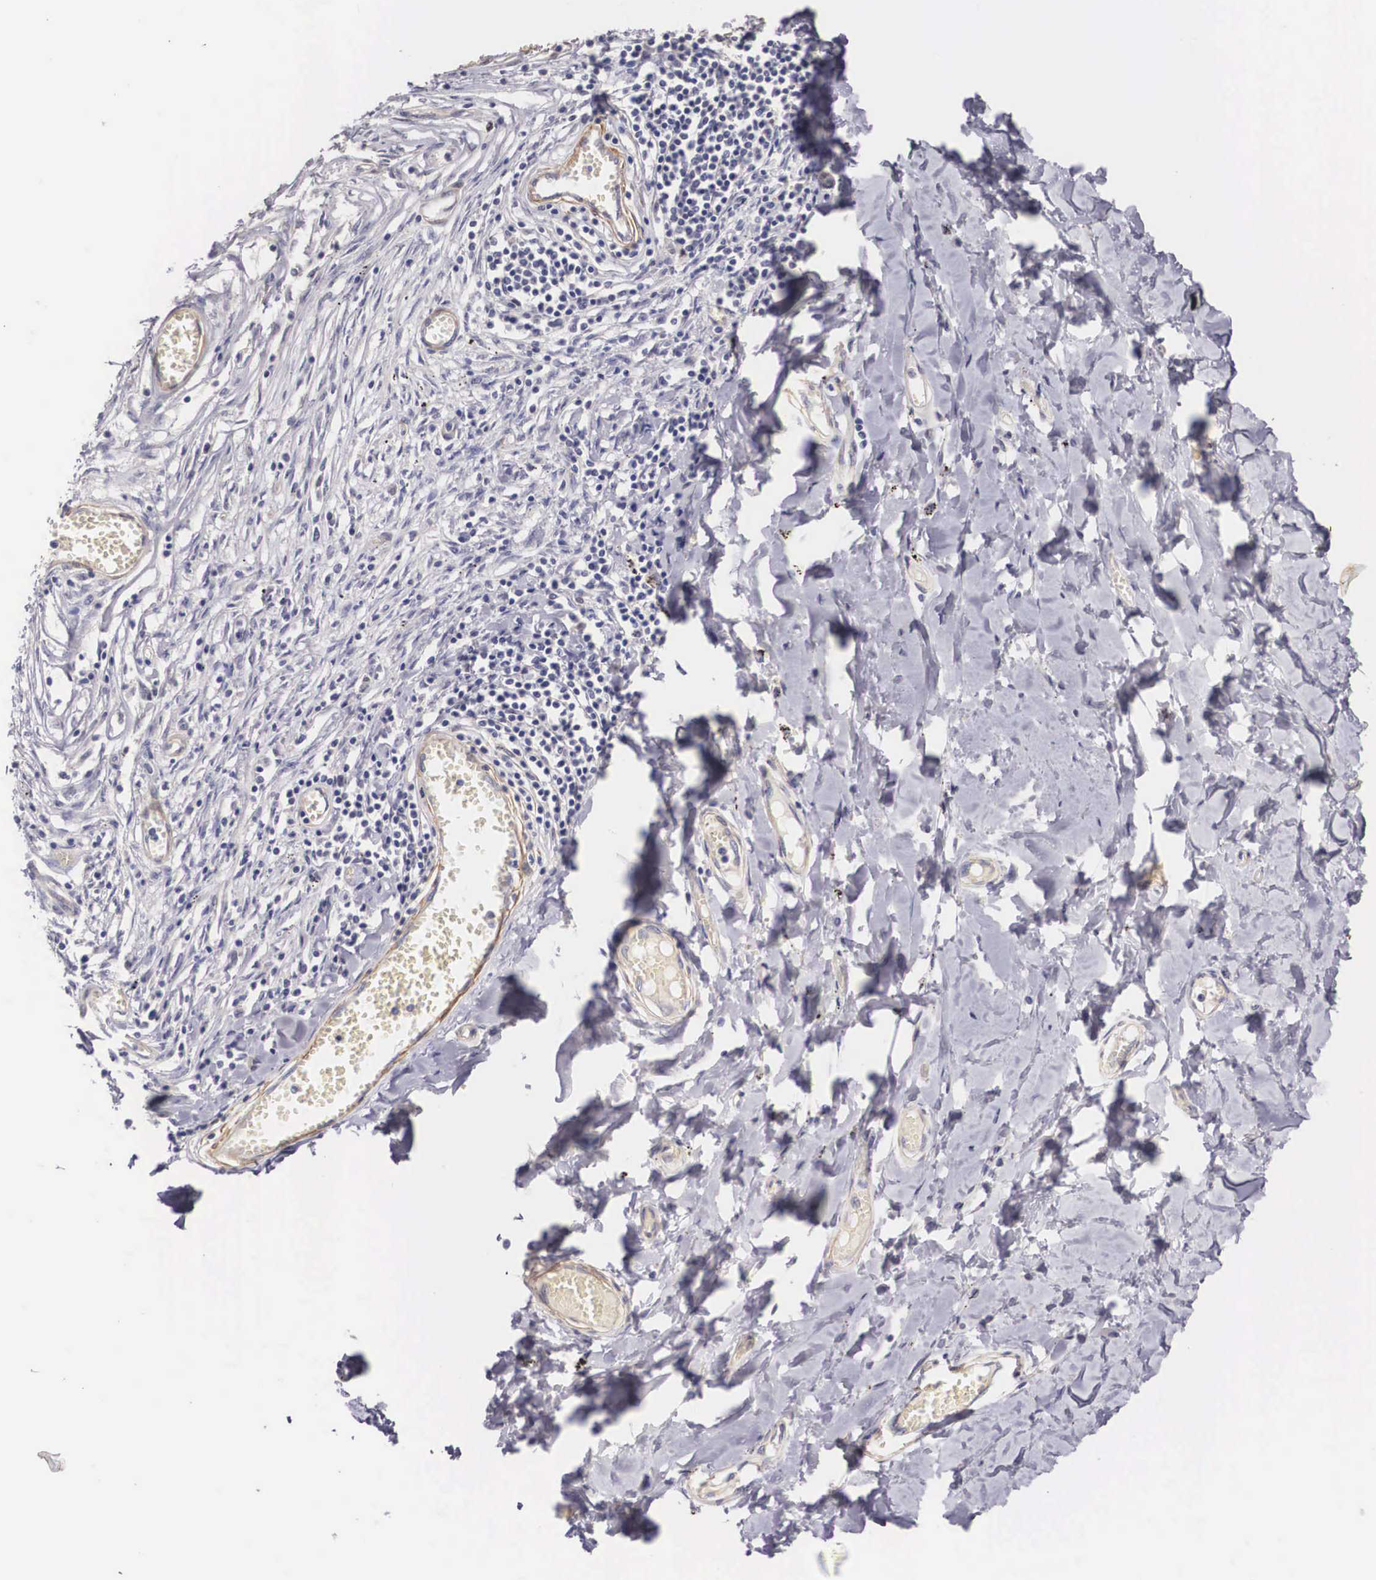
{"staining": {"intensity": "negative", "quantity": "none", "location": "none"}, "tissue": "adipose tissue", "cell_type": "Adipocytes", "image_type": "normal", "snomed": [{"axis": "morphology", "description": "Normal tissue, NOS"}, {"axis": "morphology", "description": "Sarcoma, NOS"}, {"axis": "topography", "description": "Skin"}, {"axis": "topography", "description": "Soft tissue"}], "caption": "High magnification brightfield microscopy of unremarkable adipose tissue stained with DAB (3,3'-diaminobenzidine) (brown) and counterstained with hematoxylin (blue): adipocytes show no significant expression. Brightfield microscopy of immunohistochemistry (IHC) stained with DAB (3,3'-diaminobenzidine) (brown) and hematoxylin (blue), captured at high magnification.", "gene": "ENOX2", "patient": {"sex": "female", "age": 51}}